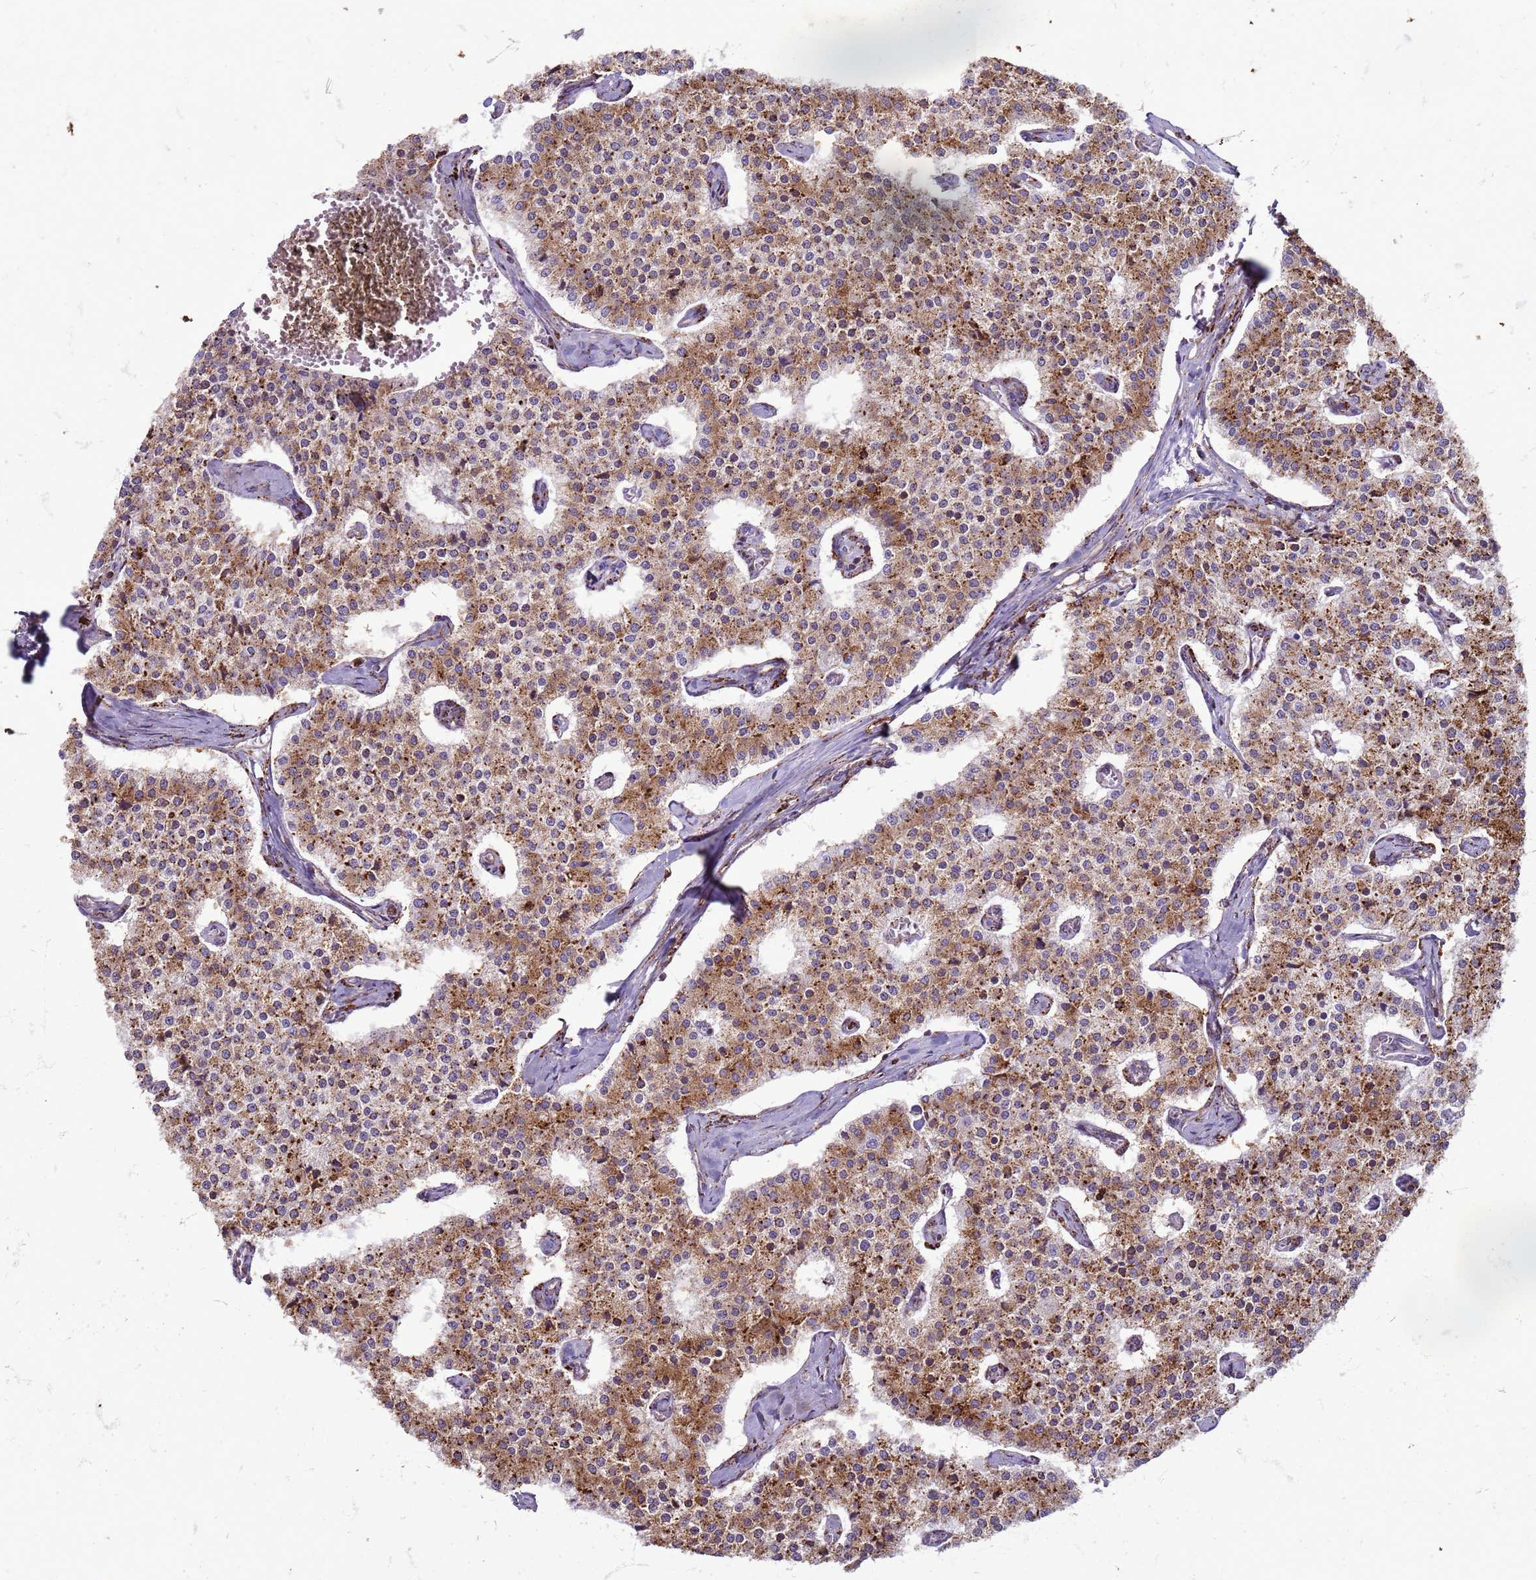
{"staining": {"intensity": "moderate", "quantity": ">75%", "location": "cytoplasmic/membranous"}, "tissue": "carcinoid", "cell_type": "Tumor cells", "image_type": "cancer", "snomed": [{"axis": "morphology", "description": "Carcinoid, malignant, NOS"}, {"axis": "topography", "description": "Colon"}], "caption": "Carcinoid (malignant) was stained to show a protein in brown. There is medium levels of moderate cytoplasmic/membranous positivity in approximately >75% of tumor cells. (DAB (3,3'-diaminobenzidine) = brown stain, brightfield microscopy at high magnification).", "gene": "PDK3", "patient": {"sex": "female", "age": 52}}